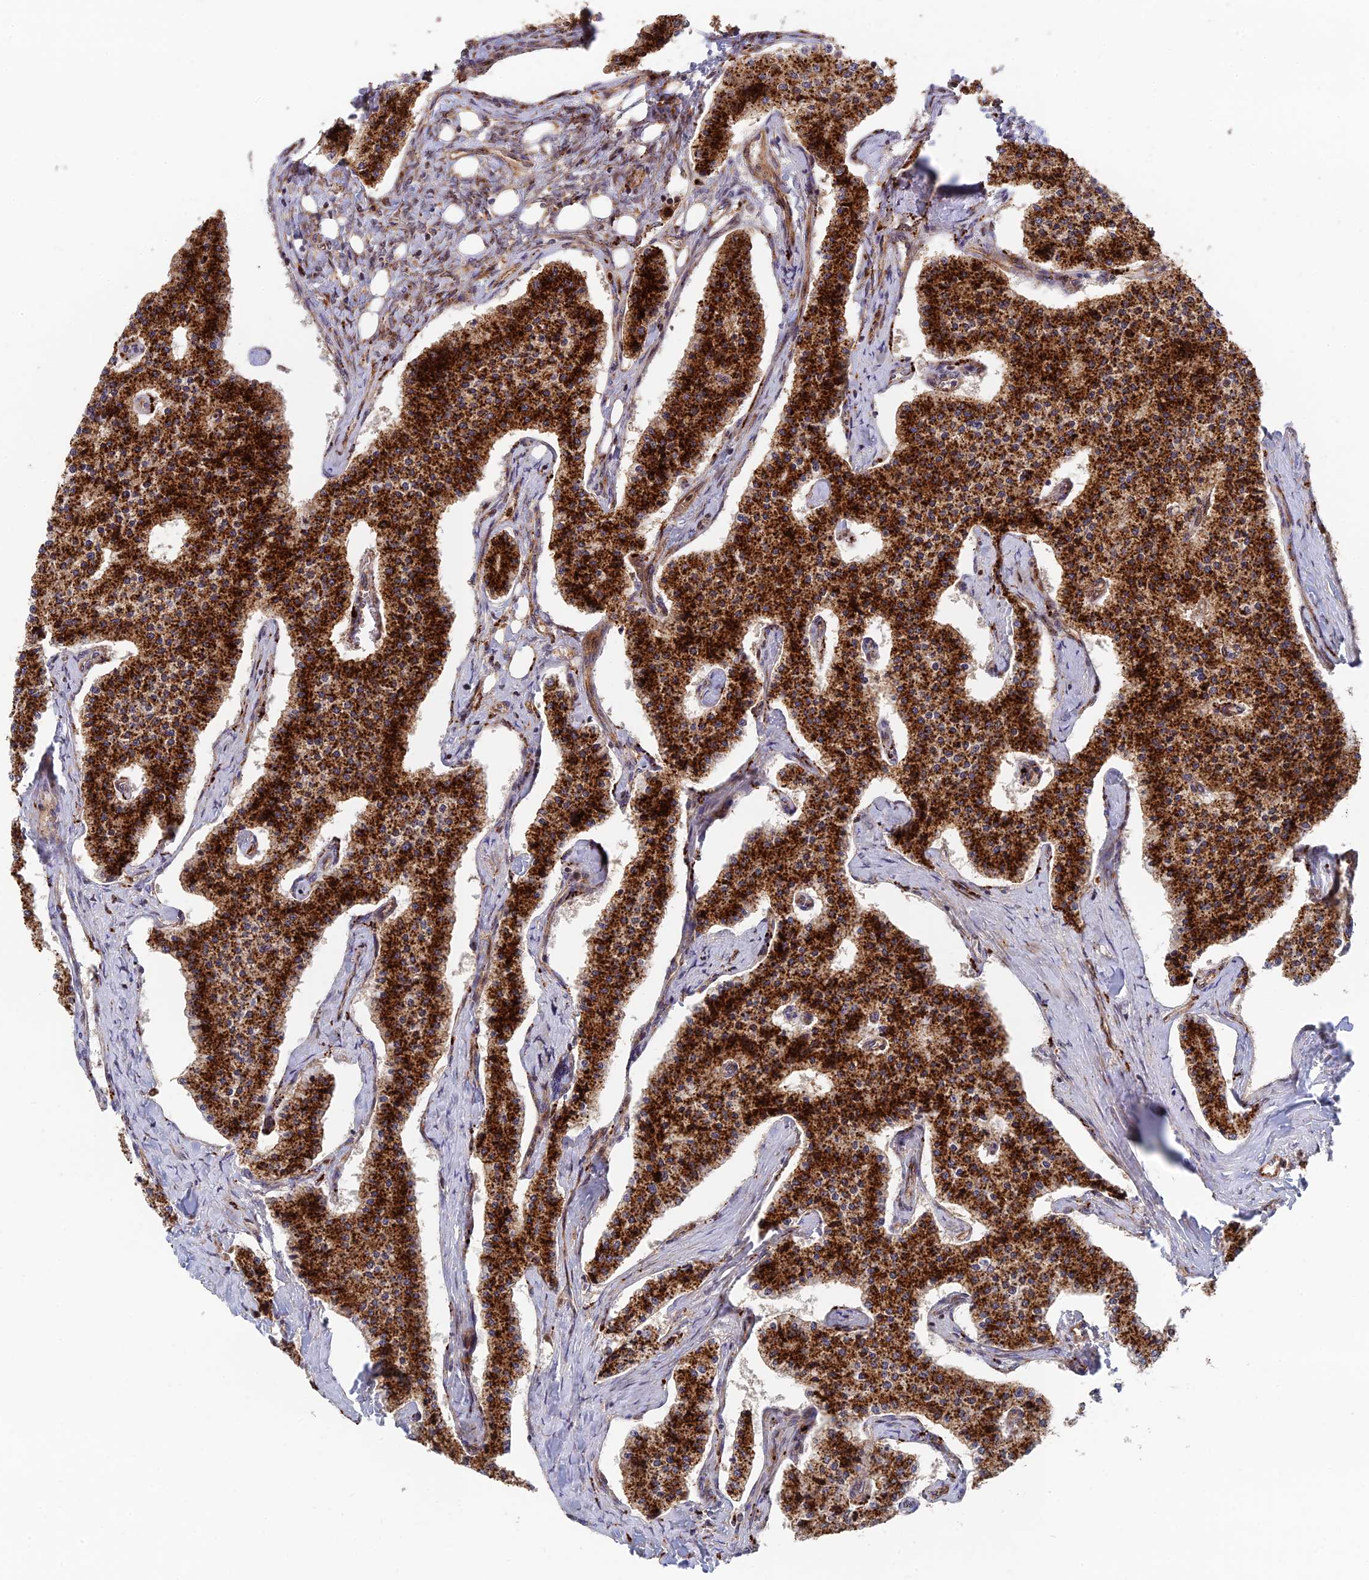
{"staining": {"intensity": "strong", "quantity": ">75%", "location": "cytoplasmic/membranous"}, "tissue": "carcinoid", "cell_type": "Tumor cells", "image_type": "cancer", "snomed": [{"axis": "morphology", "description": "Carcinoid, malignant, NOS"}, {"axis": "topography", "description": "Colon"}], "caption": "Protein staining displays strong cytoplasmic/membranous staining in about >75% of tumor cells in carcinoid. Using DAB (3,3'-diaminobenzidine) (brown) and hematoxylin (blue) stains, captured at high magnification using brightfield microscopy.", "gene": "PPP2R3C", "patient": {"sex": "female", "age": 52}}